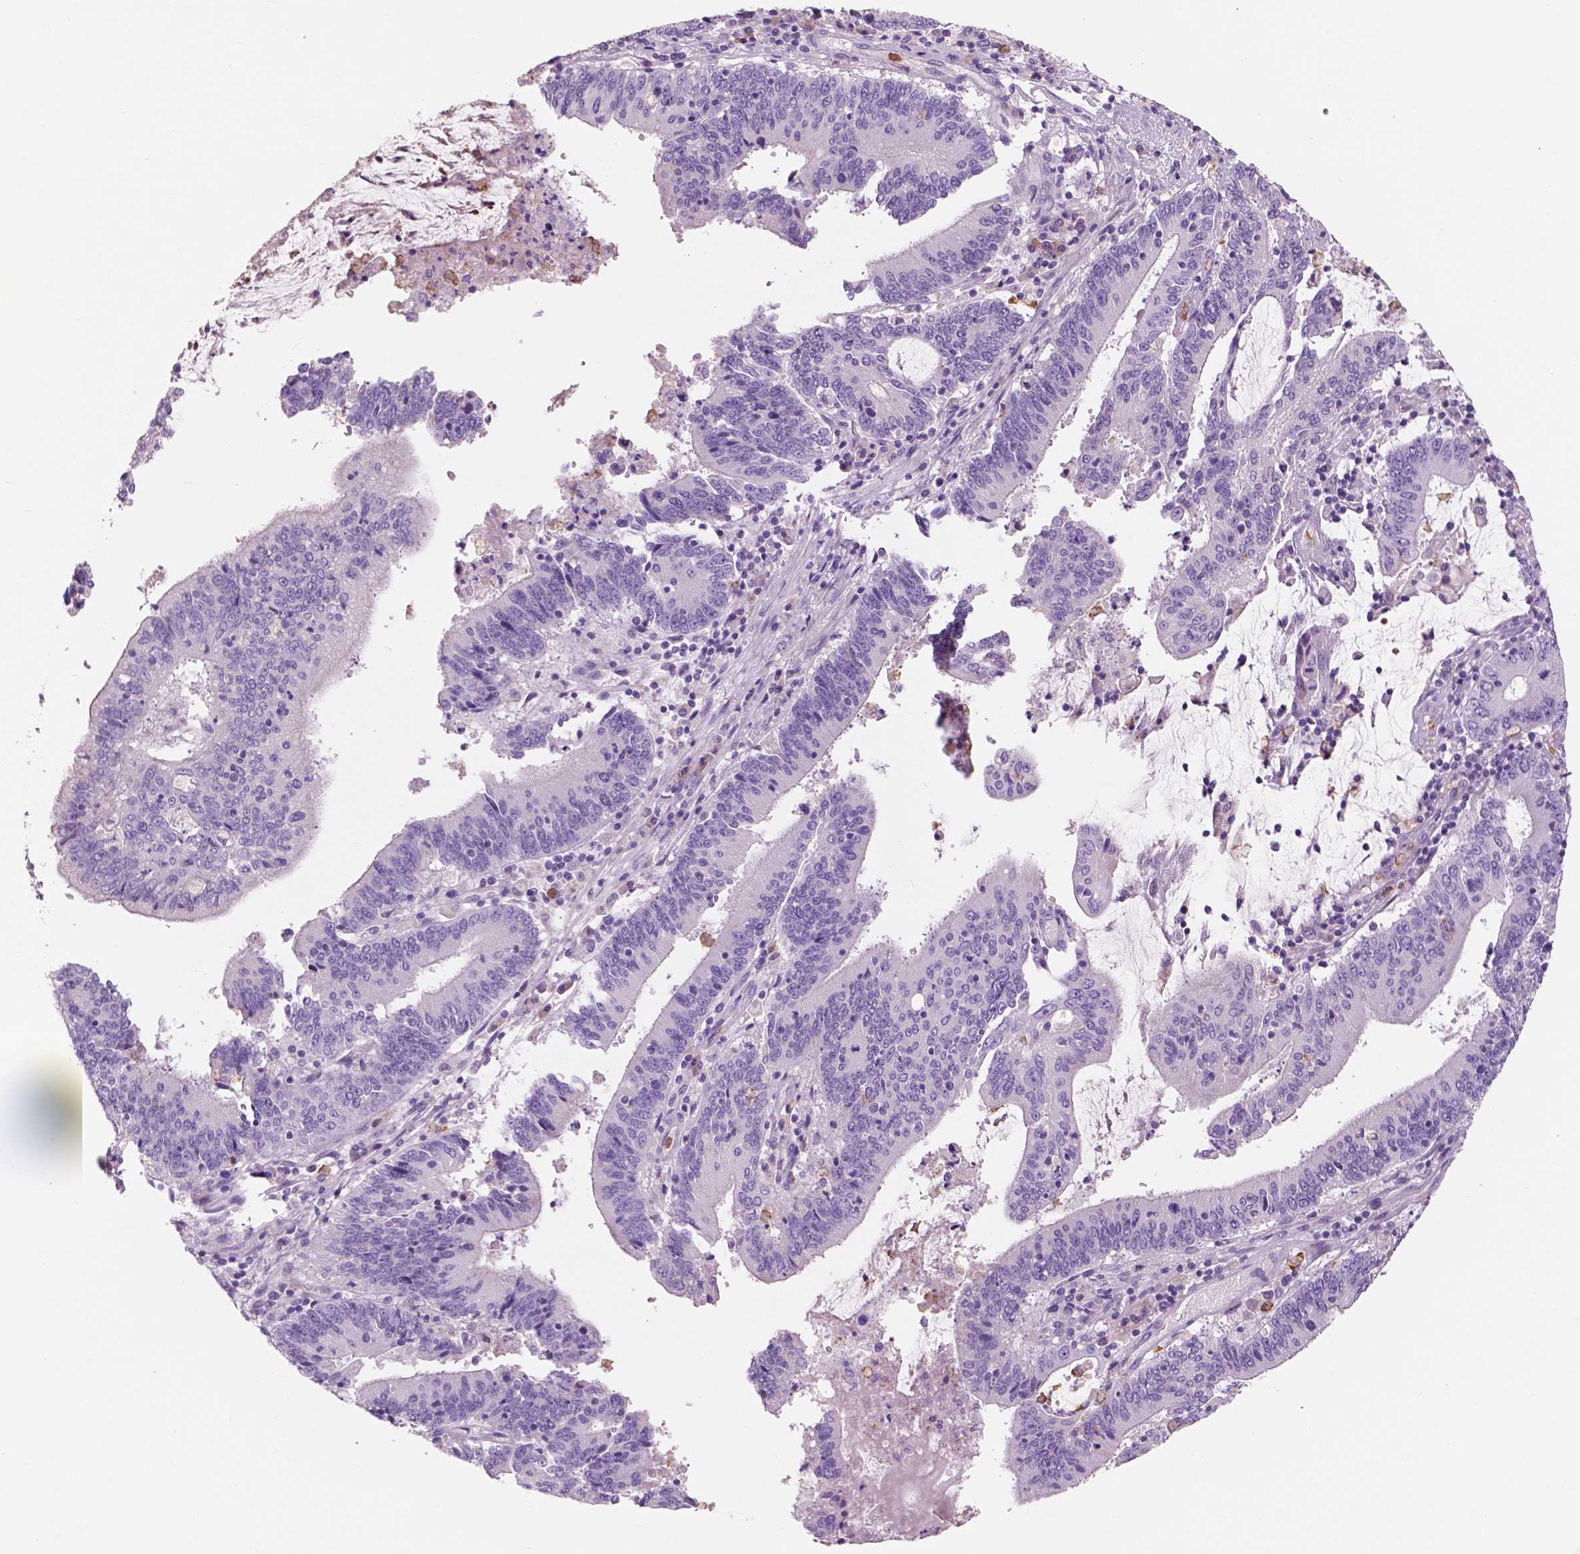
{"staining": {"intensity": "negative", "quantity": "none", "location": "none"}, "tissue": "stomach cancer", "cell_type": "Tumor cells", "image_type": "cancer", "snomed": [{"axis": "morphology", "description": "Adenocarcinoma, NOS"}, {"axis": "topography", "description": "Stomach, upper"}], "caption": "The image demonstrates no significant expression in tumor cells of stomach cancer (adenocarcinoma).", "gene": "CUZD1", "patient": {"sex": "male", "age": 68}}